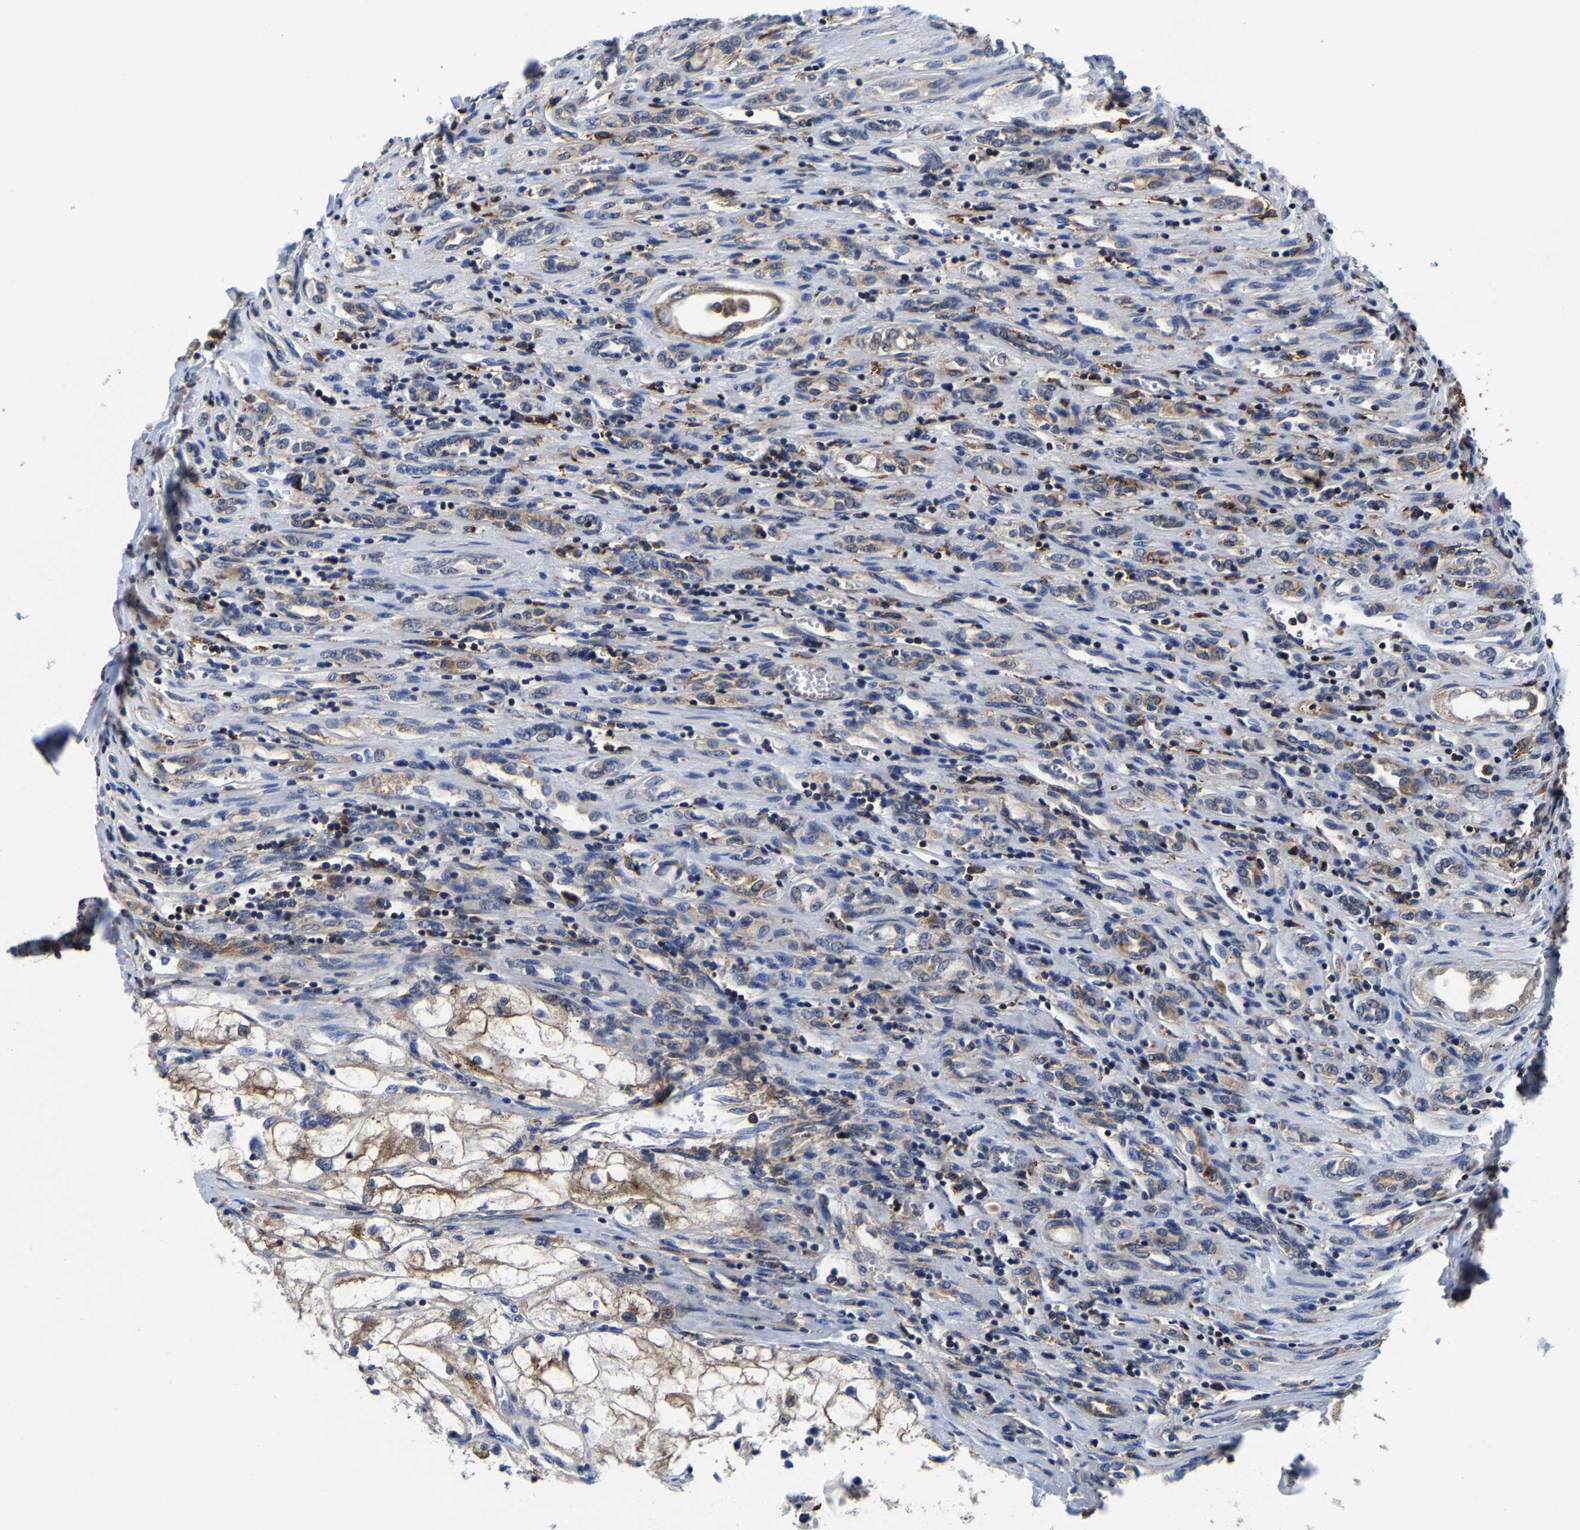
{"staining": {"intensity": "weak", "quantity": ">75%", "location": "cytoplasmic/membranous"}, "tissue": "renal cancer", "cell_type": "Tumor cells", "image_type": "cancer", "snomed": [{"axis": "morphology", "description": "Adenocarcinoma, NOS"}, {"axis": "topography", "description": "Kidney"}], "caption": "Renal cancer (adenocarcinoma) stained with a brown dye demonstrates weak cytoplasmic/membranous positive expression in about >75% of tumor cells.", "gene": "PFKFB3", "patient": {"sex": "female", "age": 70}}